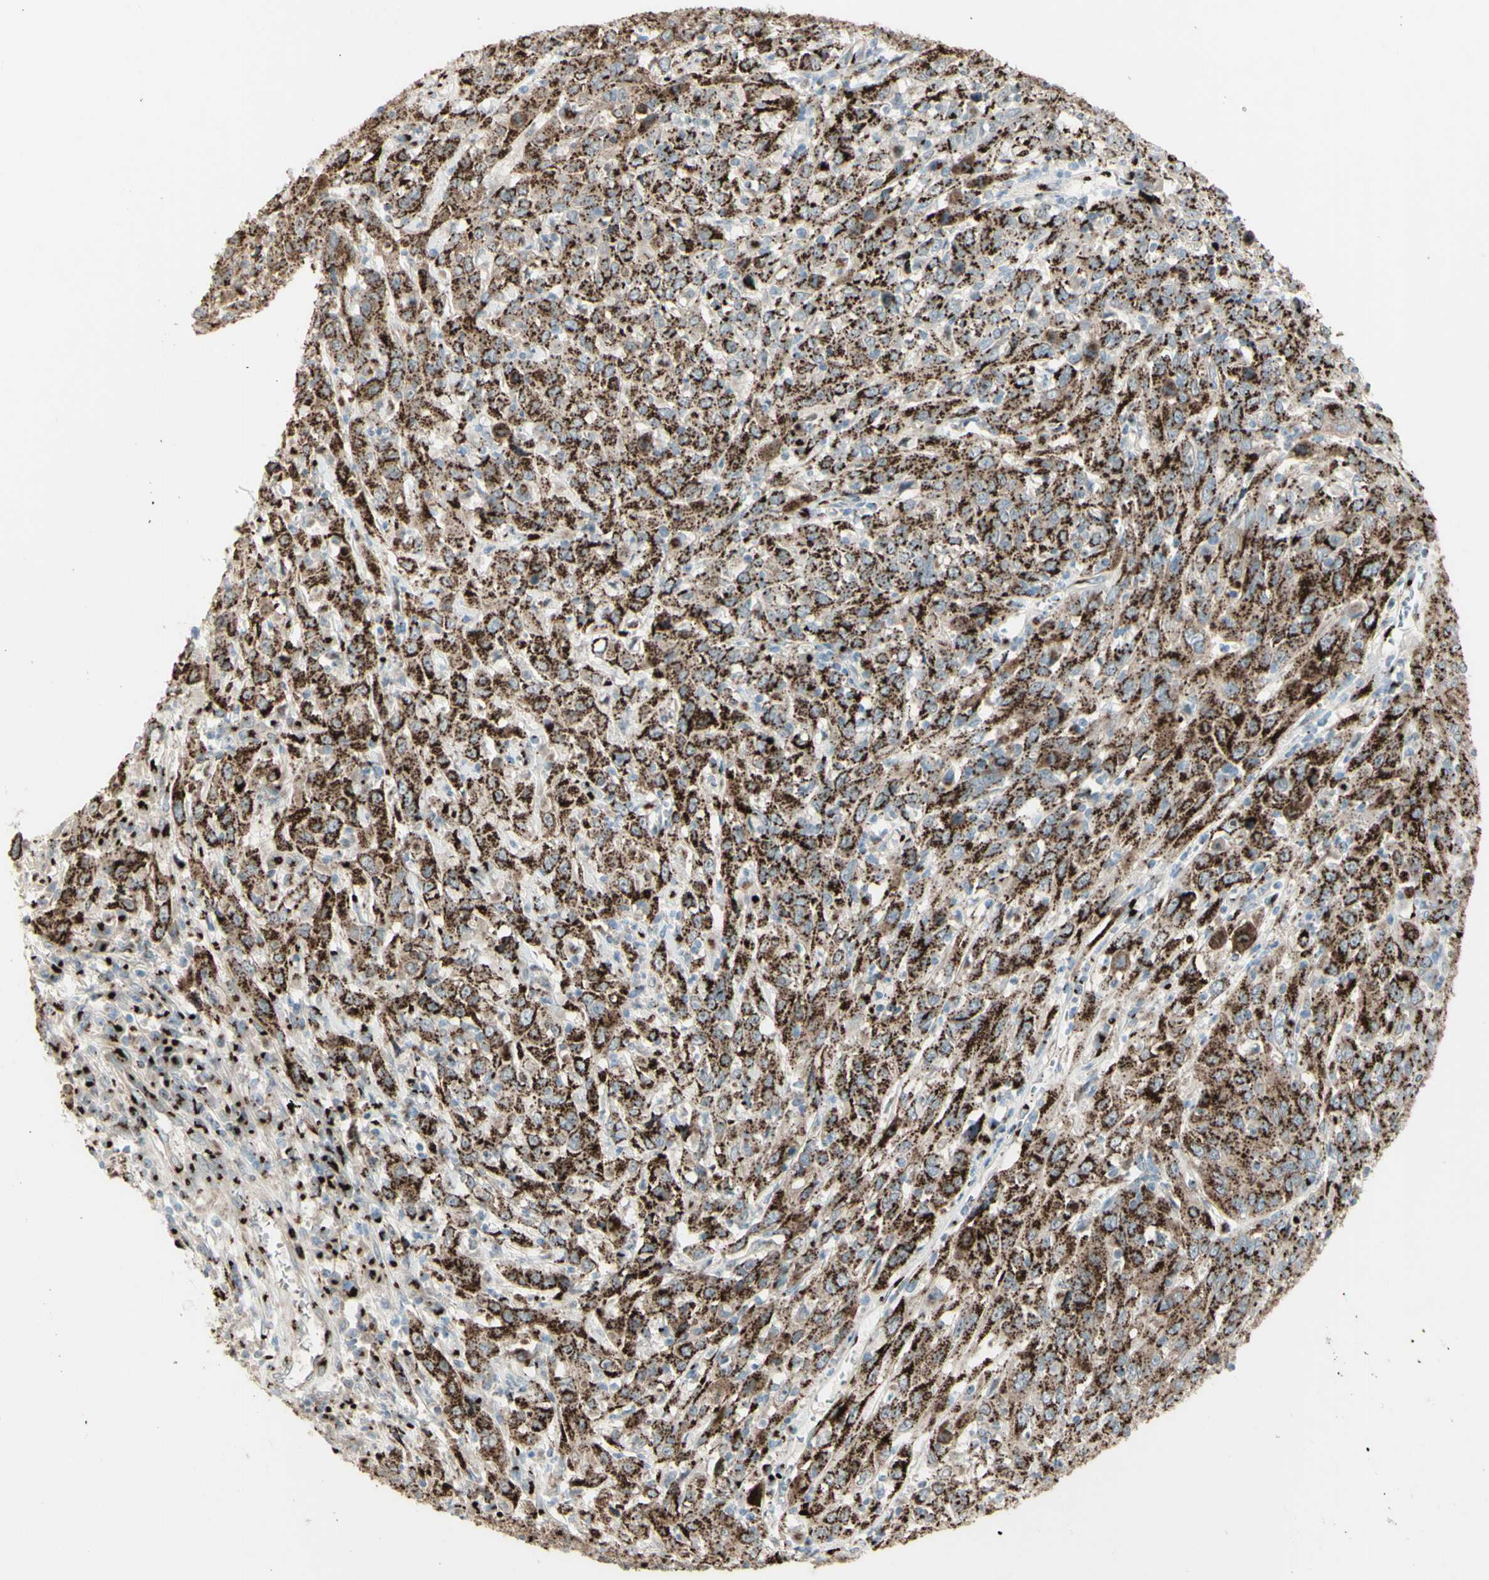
{"staining": {"intensity": "strong", "quantity": ">75%", "location": "cytoplasmic/membranous"}, "tissue": "cervical cancer", "cell_type": "Tumor cells", "image_type": "cancer", "snomed": [{"axis": "morphology", "description": "Squamous cell carcinoma, NOS"}, {"axis": "topography", "description": "Cervix"}], "caption": "Protein expression analysis of cervical squamous cell carcinoma displays strong cytoplasmic/membranous expression in about >75% of tumor cells.", "gene": "BPNT2", "patient": {"sex": "female", "age": 46}}